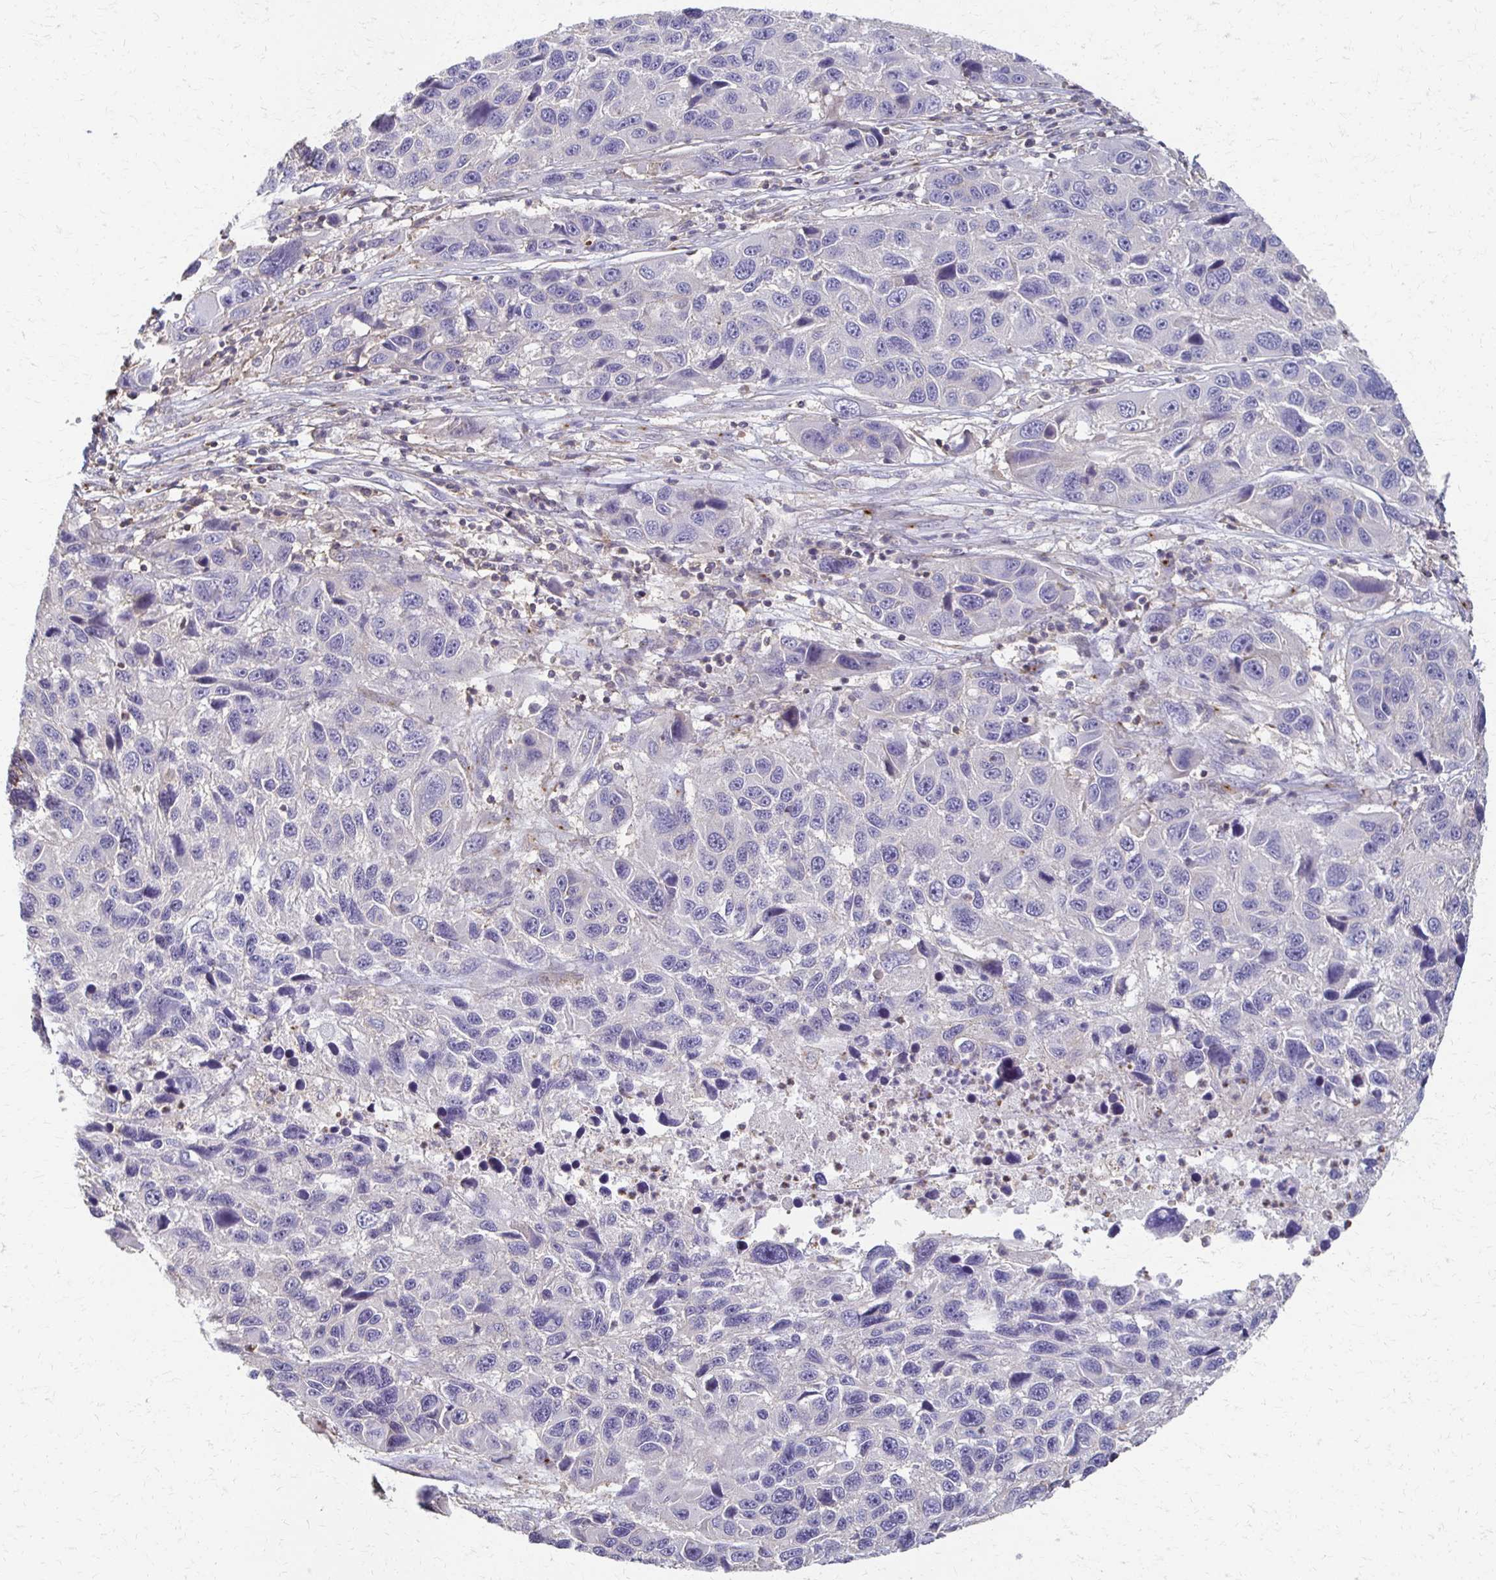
{"staining": {"intensity": "negative", "quantity": "none", "location": "none"}, "tissue": "melanoma", "cell_type": "Tumor cells", "image_type": "cancer", "snomed": [{"axis": "morphology", "description": "Malignant melanoma, NOS"}, {"axis": "topography", "description": "Skin"}], "caption": "The histopathology image exhibits no staining of tumor cells in melanoma.", "gene": "C1QTNF7", "patient": {"sex": "male", "age": 53}}